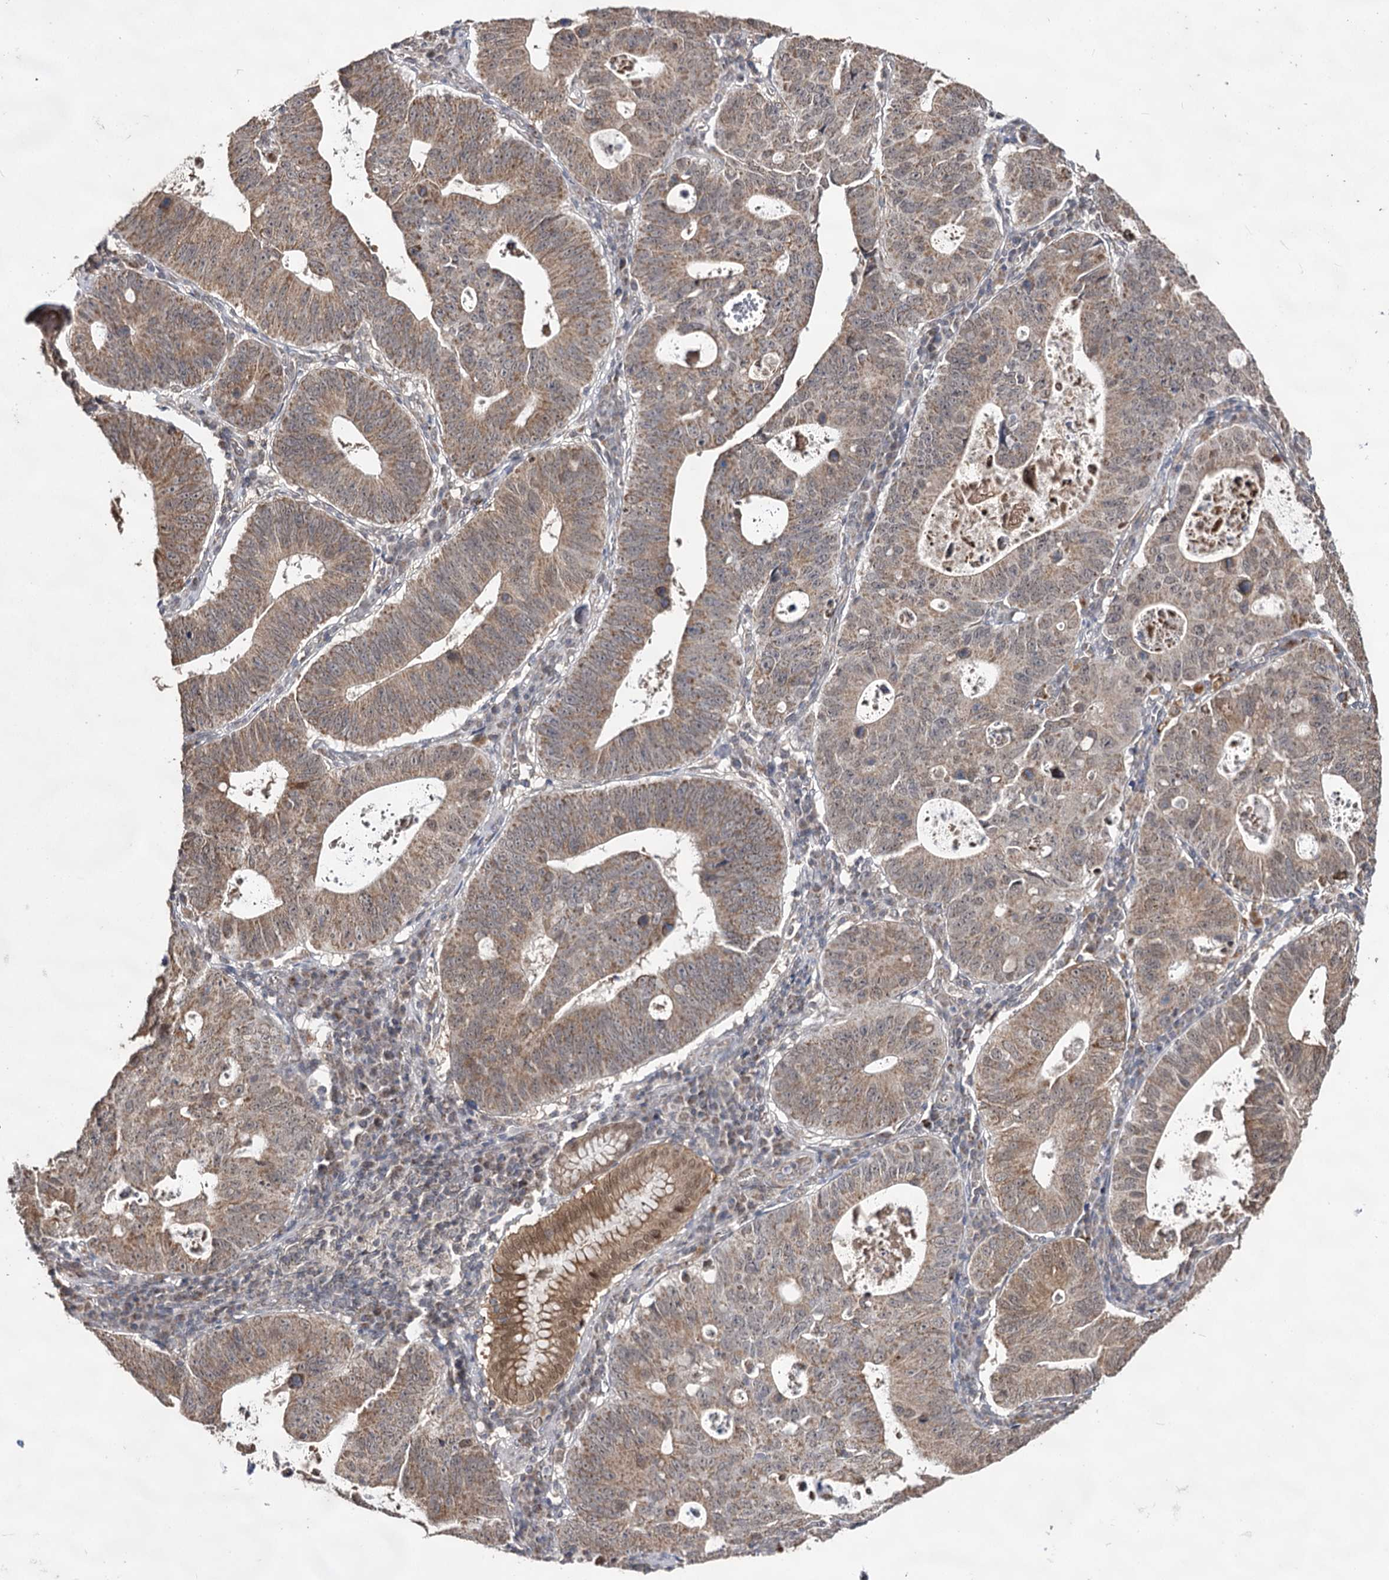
{"staining": {"intensity": "moderate", "quantity": ">75%", "location": "cytoplasmic/membranous"}, "tissue": "stomach cancer", "cell_type": "Tumor cells", "image_type": "cancer", "snomed": [{"axis": "morphology", "description": "Adenocarcinoma, NOS"}, {"axis": "topography", "description": "Stomach"}], "caption": "Protein analysis of adenocarcinoma (stomach) tissue displays moderate cytoplasmic/membranous positivity in about >75% of tumor cells.", "gene": "ACTR6", "patient": {"sex": "male", "age": 59}}